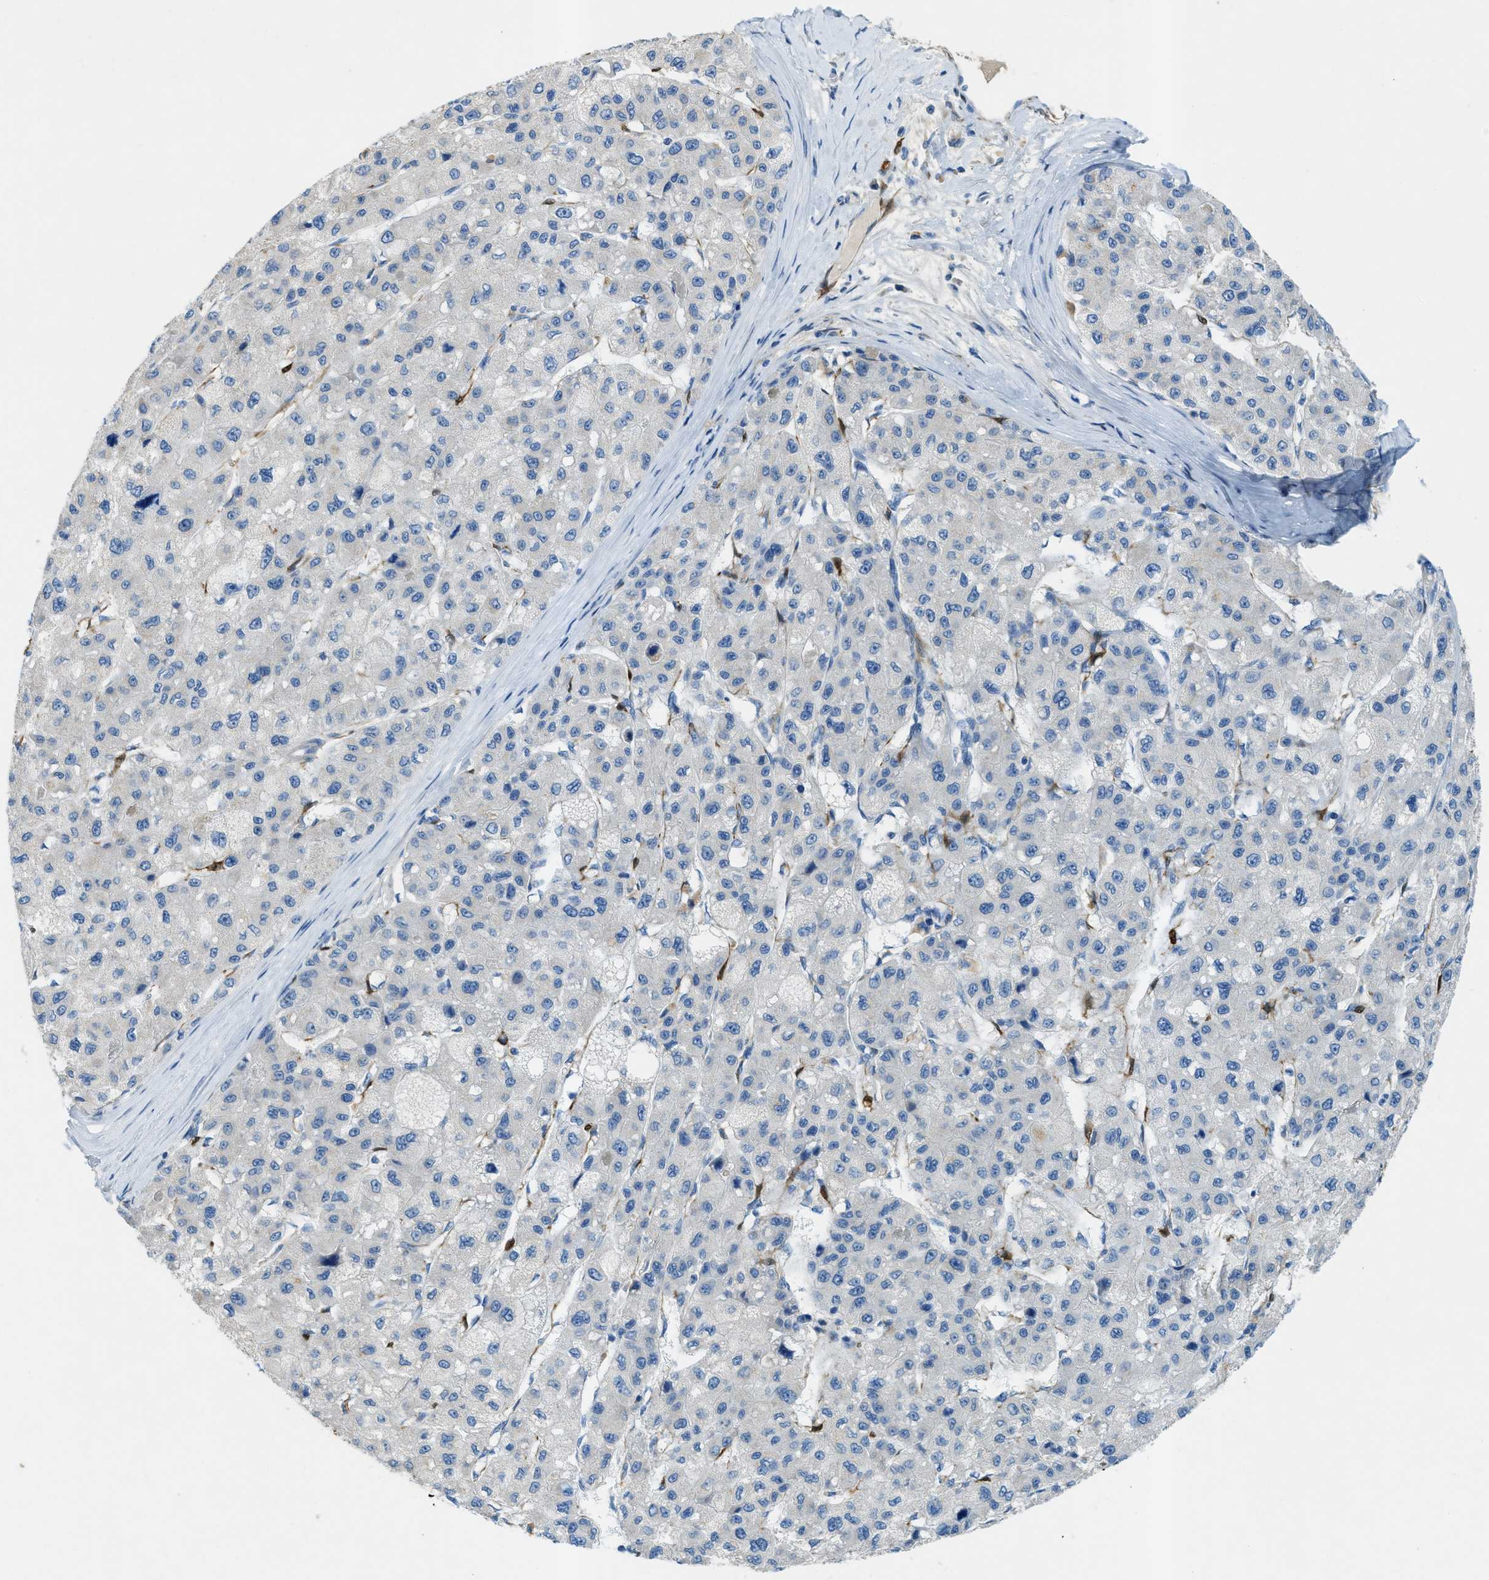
{"staining": {"intensity": "negative", "quantity": "none", "location": "none"}, "tissue": "liver cancer", "cell_type": "Tumor cells", "image_type": "cancer", "snomed": [{"axis": "morphology", "description": "Carcinoma, Hepatocellular, NOS"}, {"axis": "topography", "description": "Liver"}], "caption": "Immunohistochemistry (IHC) of liver cancer (hepatocellular carcinoma) exhibits no expression in tumor cells.", "gene": "CYGB", "patient": {"sex": "male", "age": 80}}